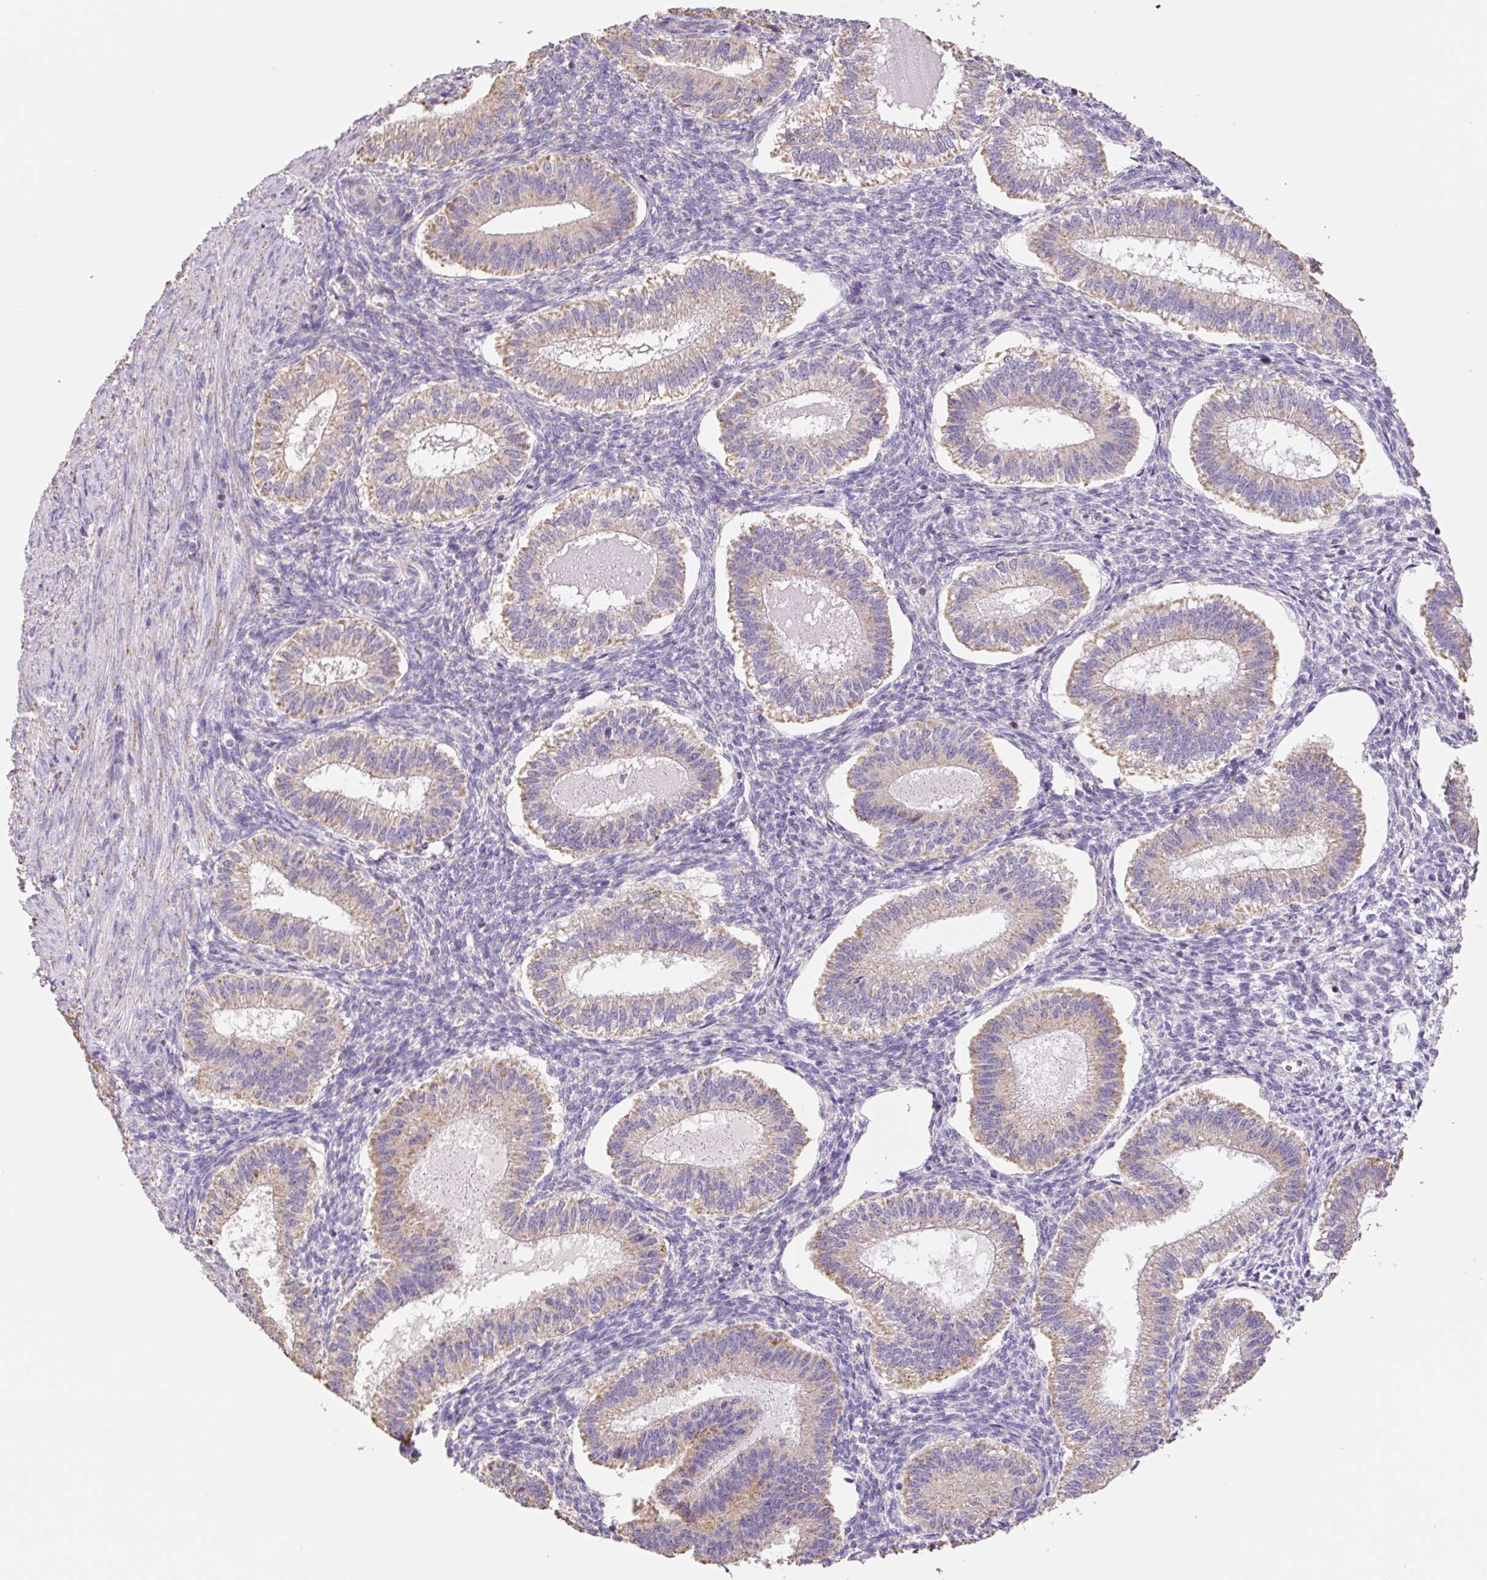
{"staining": {"intensity": "negative", "quantity": "none", "location": "none"}, "tissue": "endometrium", "cell_type": "Cells in endometrial stroma", "image_type": "normal", "snomed": [{"axis": "morphology", "description": "Normal tissue, NOS"}, {"axis": "topography", "description": "Endometrium"}], "caption": "Cells in endometrial stroma show no significant staining in unremarkable endometrium. (Stains: DAB (3,3'-diaminobenzidine) immunohistochemistry with hematoxylin counter stain, Microscopy: brightfield microscopy at high magnification).", "gene": "COPZ2", "patient": {"sex": "female", "age": 25}}